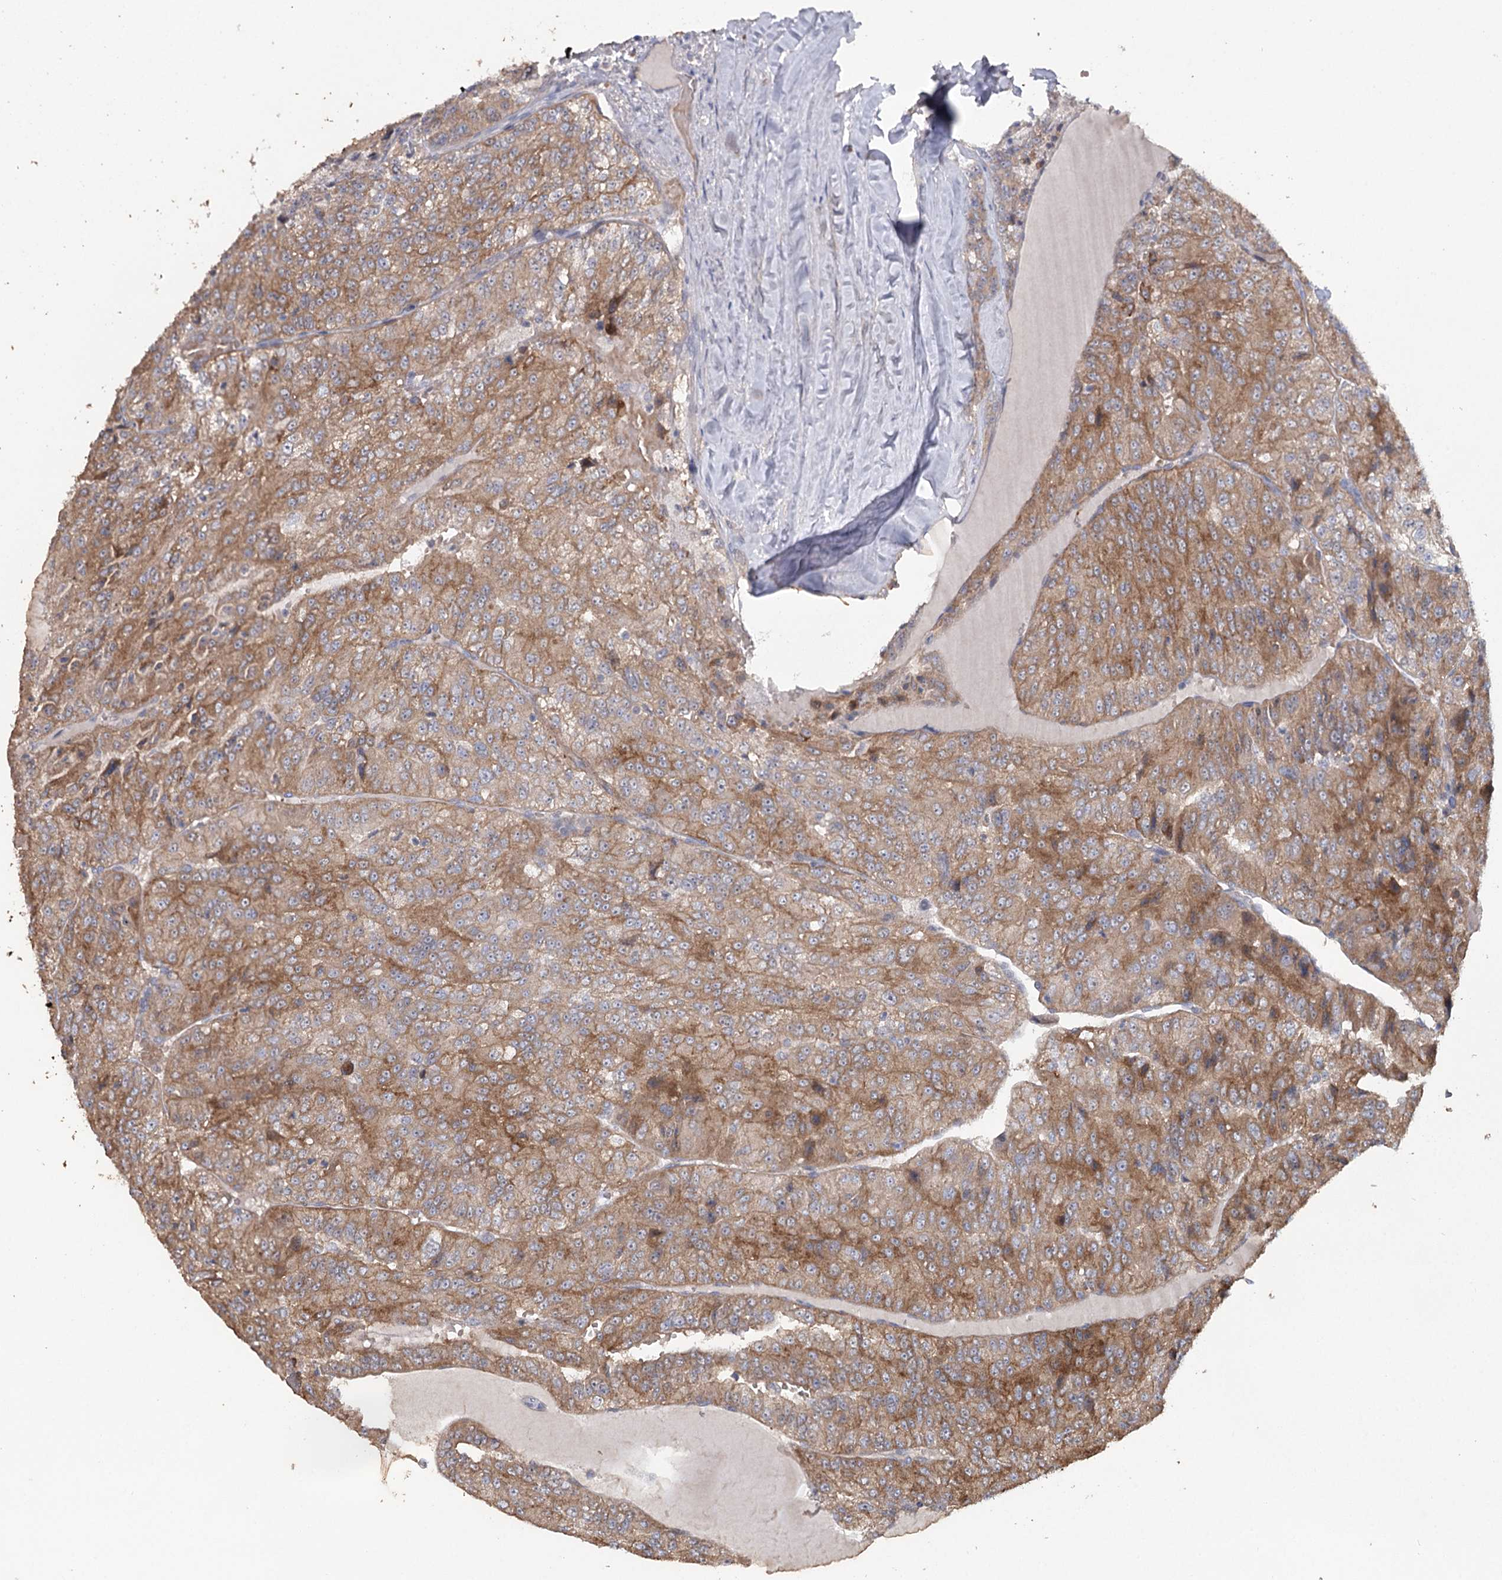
{"staining": {"intensity": "moderate", "quantity": ">75%", "location": "cytoplasmic/membranous"}, "tissue": "renal cancer", "cell_type": "Tumor cells", "image_type": "cancer", "snomed": [{"axis": "morphology", "description": "Adenocarcinoma, NOS"}, {"axis": "topography", "description": "Kidney"}], "caption": "IHC micrograph of neoplastic tissue: renal adenocarcinoma stained using immunohistochemistry (IHC) exhibits medium levels of moderate protein expression localized specifically in the cytoplasmic/membranous of tumor cells, appearing as a cytoplasmic/membranous brown color.", "gene": "MAP3K13", "patient": {"sex": "female", "age": 63}}